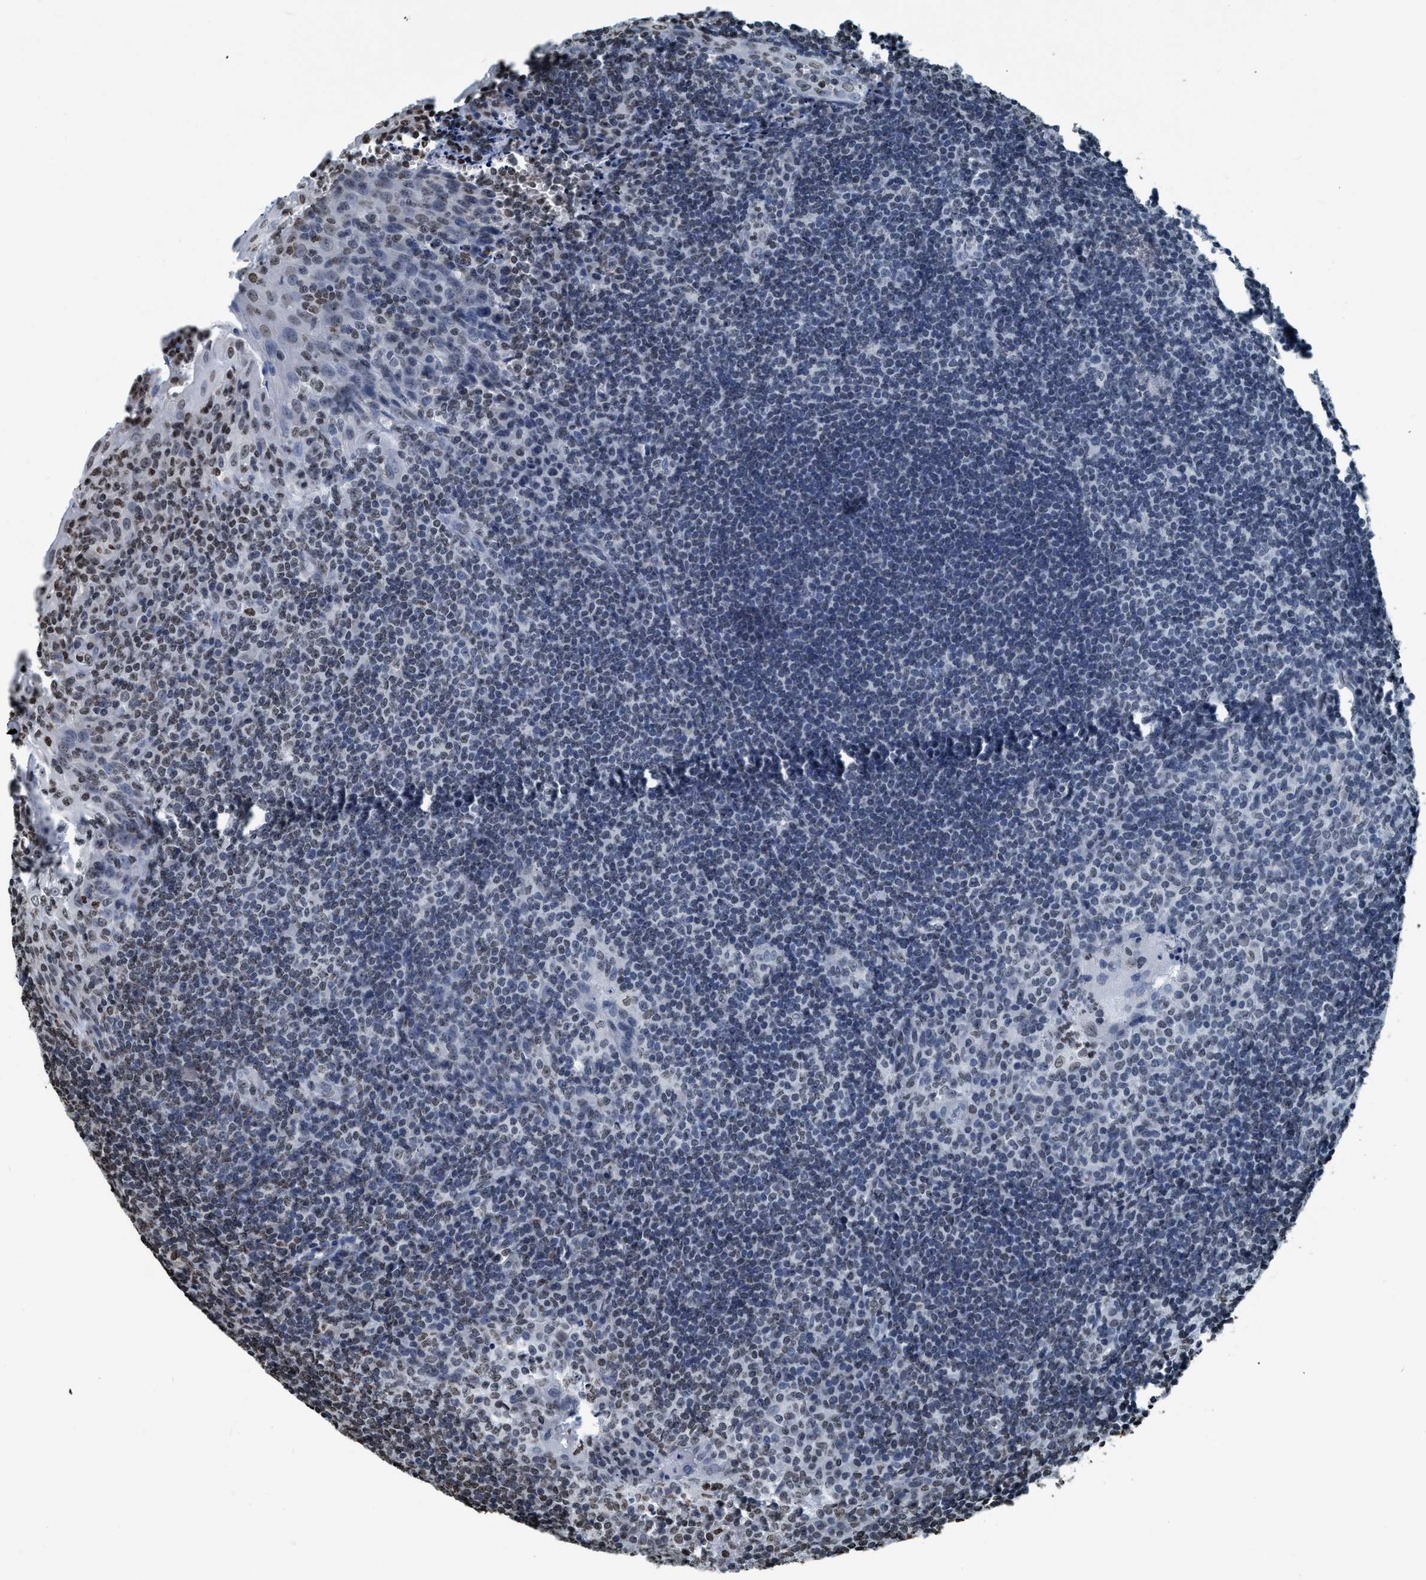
{"staining": {"intensity": "weak", "quantity": "25%-75%", "location": "nuclear"}, "tissue": "tonsil", "cell_type": "Germinal center cells", "image_type": "normal", "snomed": [{"axis": "morphology", "description": "Normal tissue, NOS"}, {"axis": "topography", "description": "Tonsil"}], "caption": "This is a micrograph of IHC staining of benign tonsil, which shows weak expression in the nuclear of germinal center cells.", "gene": "CCNE2", "patient": {"sex": "male", "age": 37}}